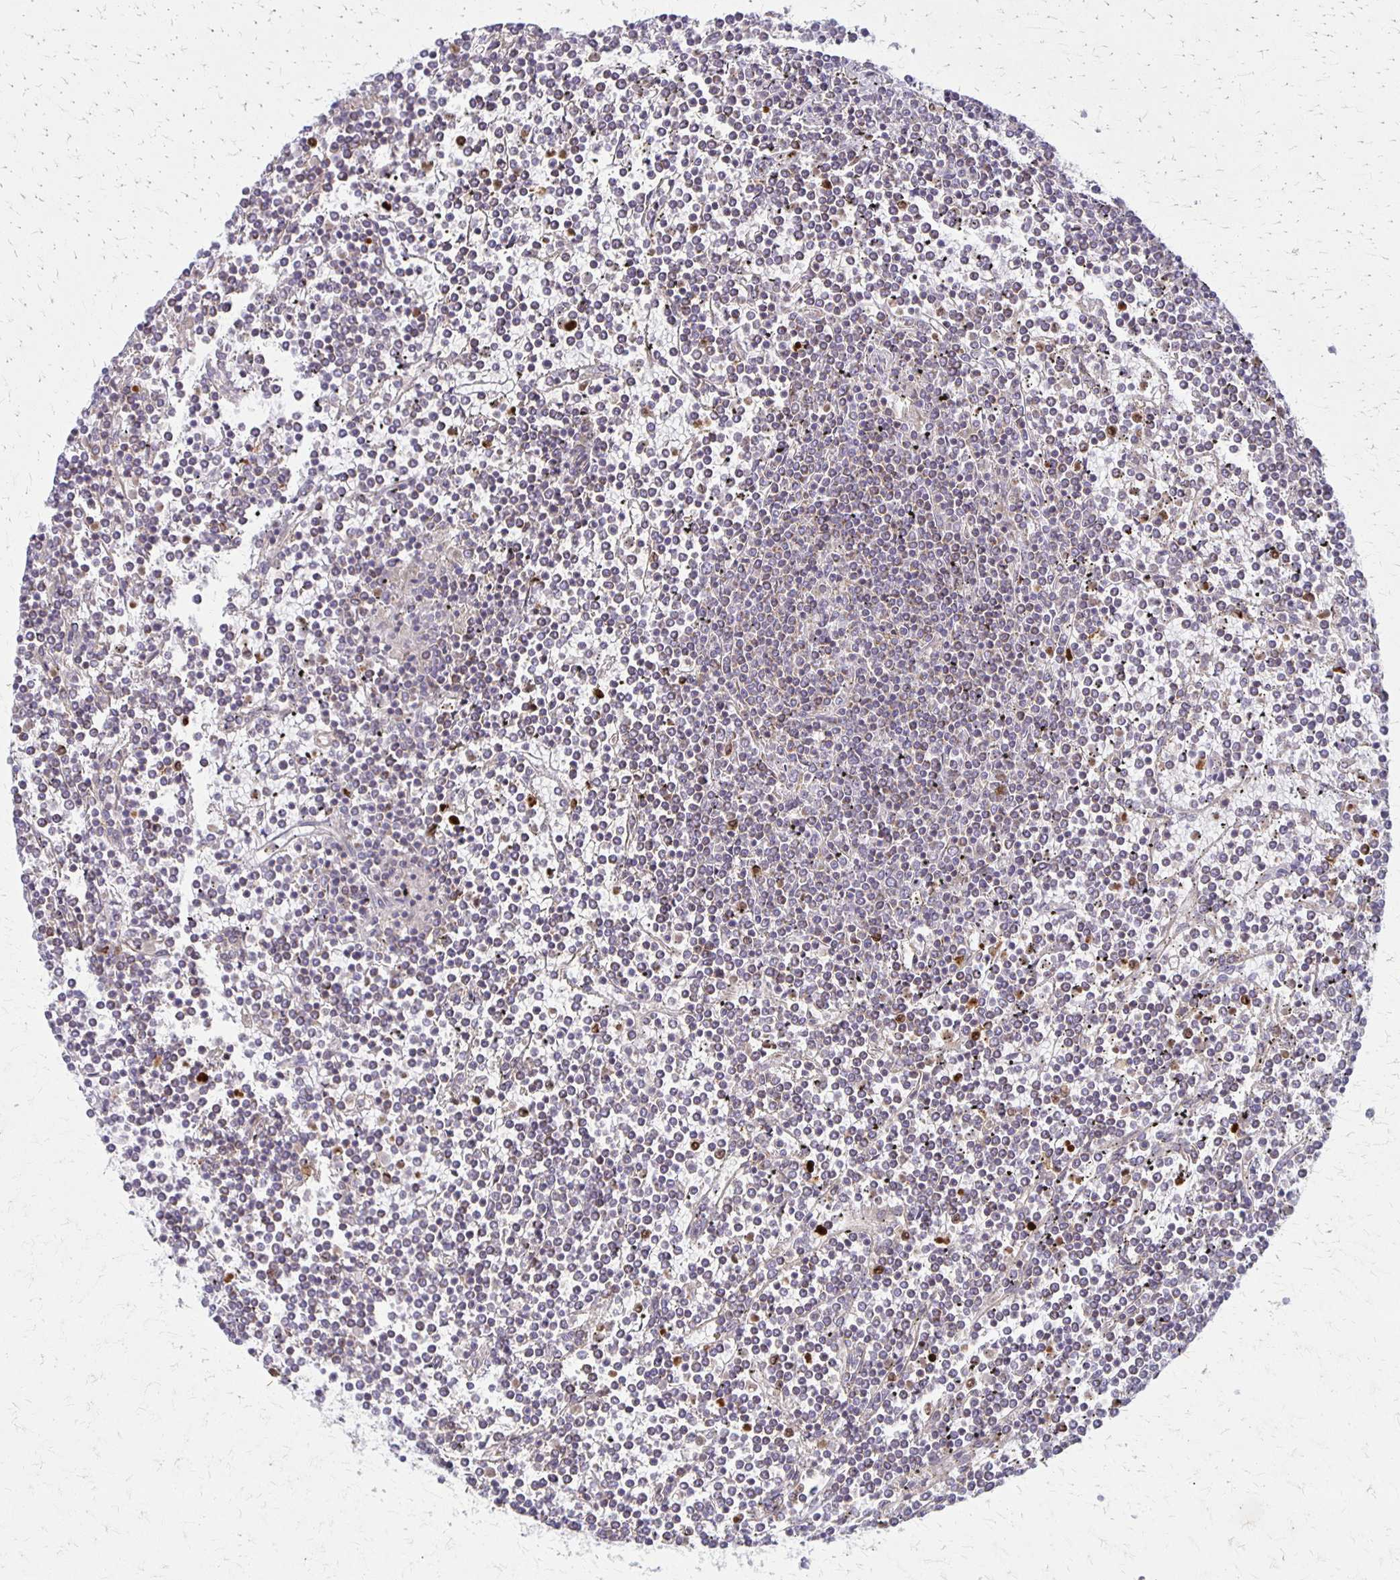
{"staining": {"intensity": "negative", "quantity": "none", "location": "none"}, "tissue": "lymphoma", "cell_type": "Tumor cells", "image_type": "cancer", "snomed": [{"axis": "morphology", "description": "Malignant lymphoma, non-Hodgkin's type, Low grade"}, {"axis": "topography", "description": "Spleen"}], "caption": "A histopathology image of malignant lymphoma, non-Hodgkin's type (low-grade) stained for a protein demonstrates no brown staining in tumor cells.", "gene": "EIF4EBP2", "patient": {"sex": "female", "age": 19}}